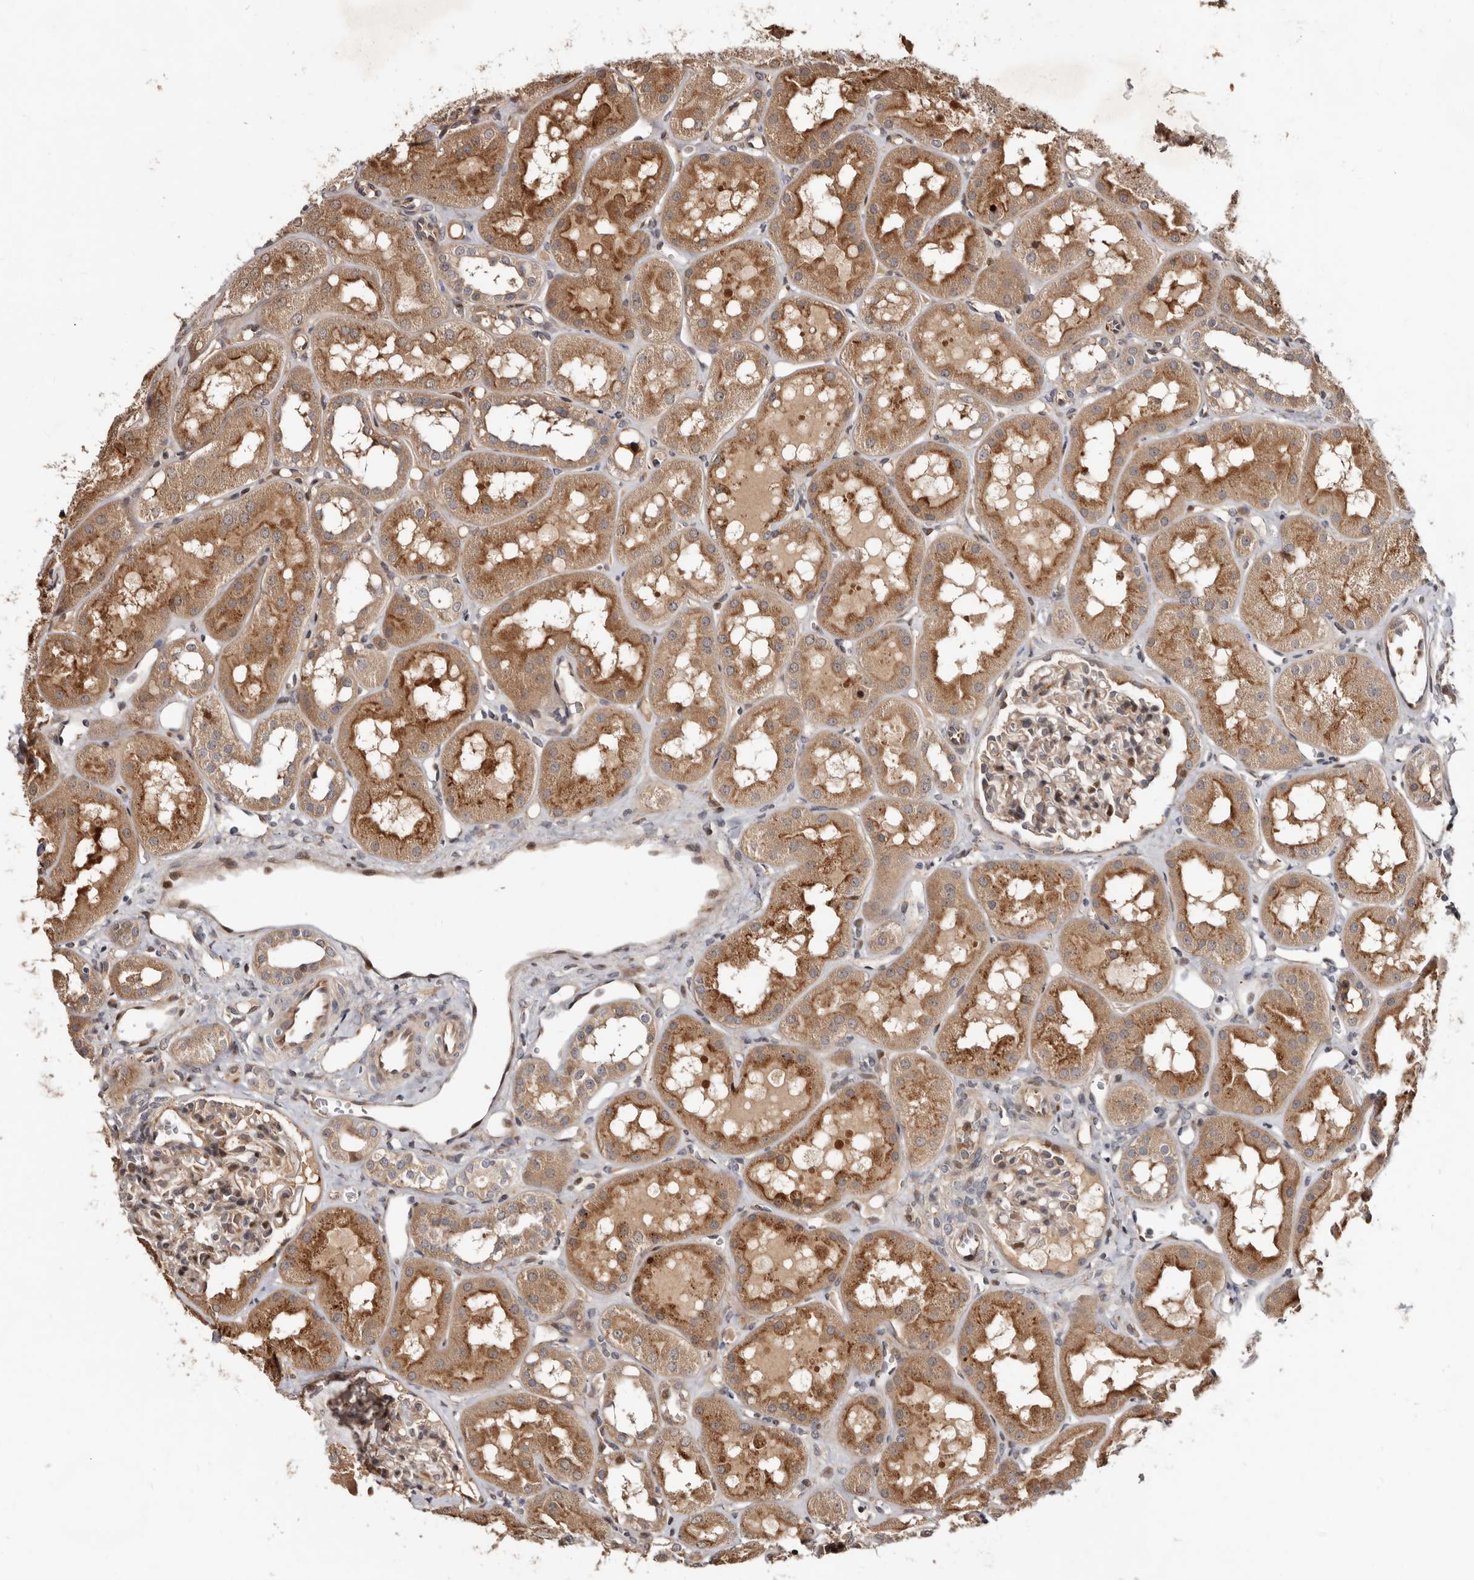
{"staining": {"intensity": "weak", "quantity": "25%-75%", "location": "cytoplasmic/membranous,nuclear"}, "tissue": "kidney", "cell_type": "Cells in glomeruli", "image_type": "normal", "snomed": [{"axis": "morphology", "description": "Normal tissue, NOS"}, {"axis": "topography", "description": "Kidney"}], "caption": "High-power microscopy captured an IHC image of benign kidney, revealing weak cytoplasmic/membranous,nuclear positivity in approximately 25%-75% of cells in glomeruli.", "gene": "WEE2", "patient": {"sex": "male", "age": 16}}